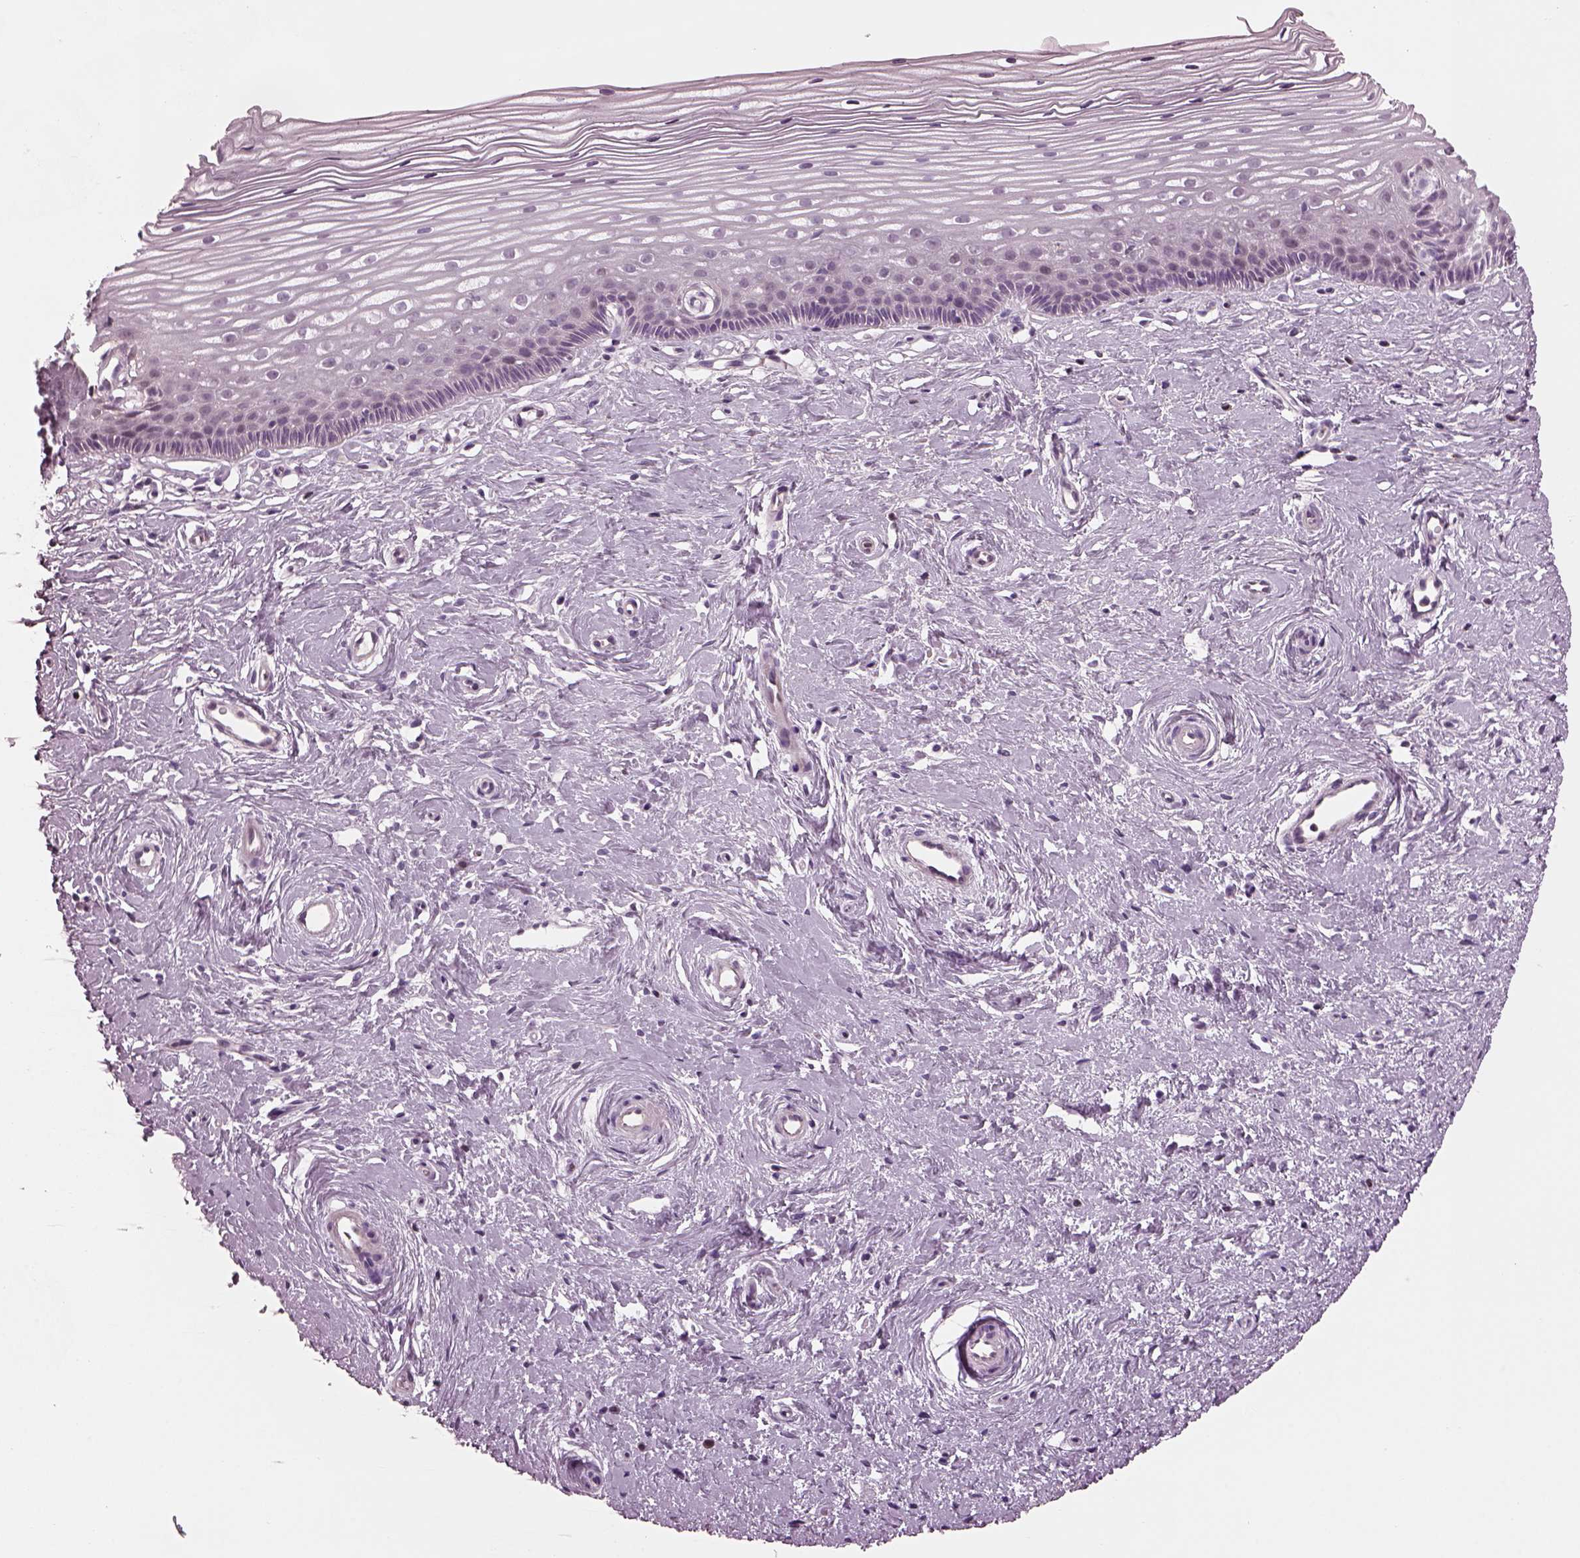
{"staining": {"intensity": "negative", "quantity": "none", "location": "none"}, "tissue": "cervix", "cell_type": "Glandular cells", "image_type": "normal", "snomed": [{"axis": "morphology", "description": "Normal tissue, NOS"}, {"axis": "topography", "description": "Cervix"}], "caption": "High power microscopy micrograph of an IHC photomicrograph of unremarkable cervix, revealing no significant expression in glandular cells.", "gene": "BFSP1", "patient": {"sex": "female", "age": 40}}